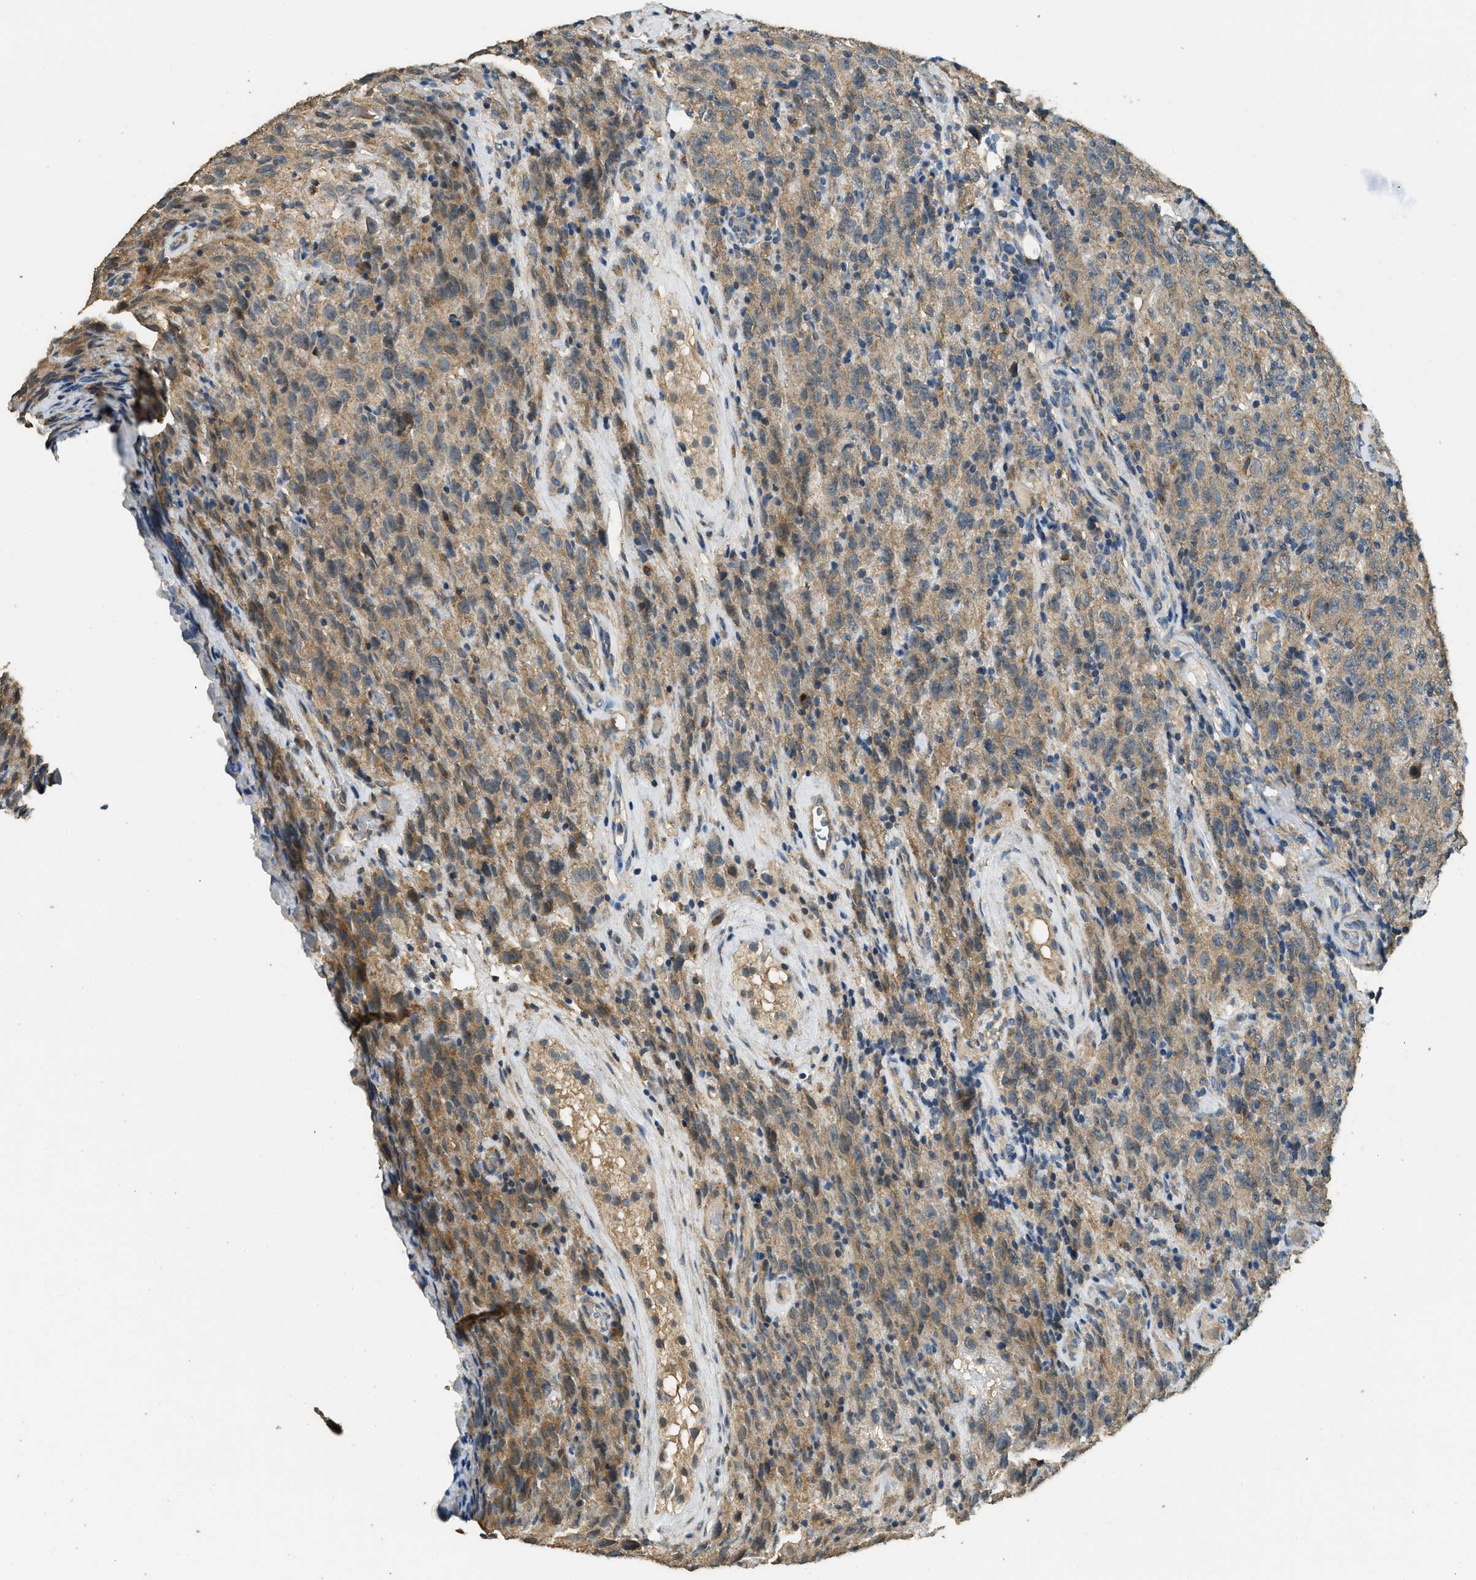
{"staining": {"intensity": "moderate", "quantity": ">75%", "location": "cytoplasmic/membranous"}, "tissue": "testis cancer", "cell_type": "Tumor cells", "image_type": "cancer", "snomed": [{"axis": "morphology", "description": "Seminoma, NOS"}, {"axis": "topography", "description": "Testis"}], "caption": "Immunohistochemical staining of testis cancer (seminoma) exhibits medium levels of moderate cytoplasmic/membranous expression in approximately >75% of tumor cells.", "gene": "CD276", "patient": {"sex": "male", "age": 52}}